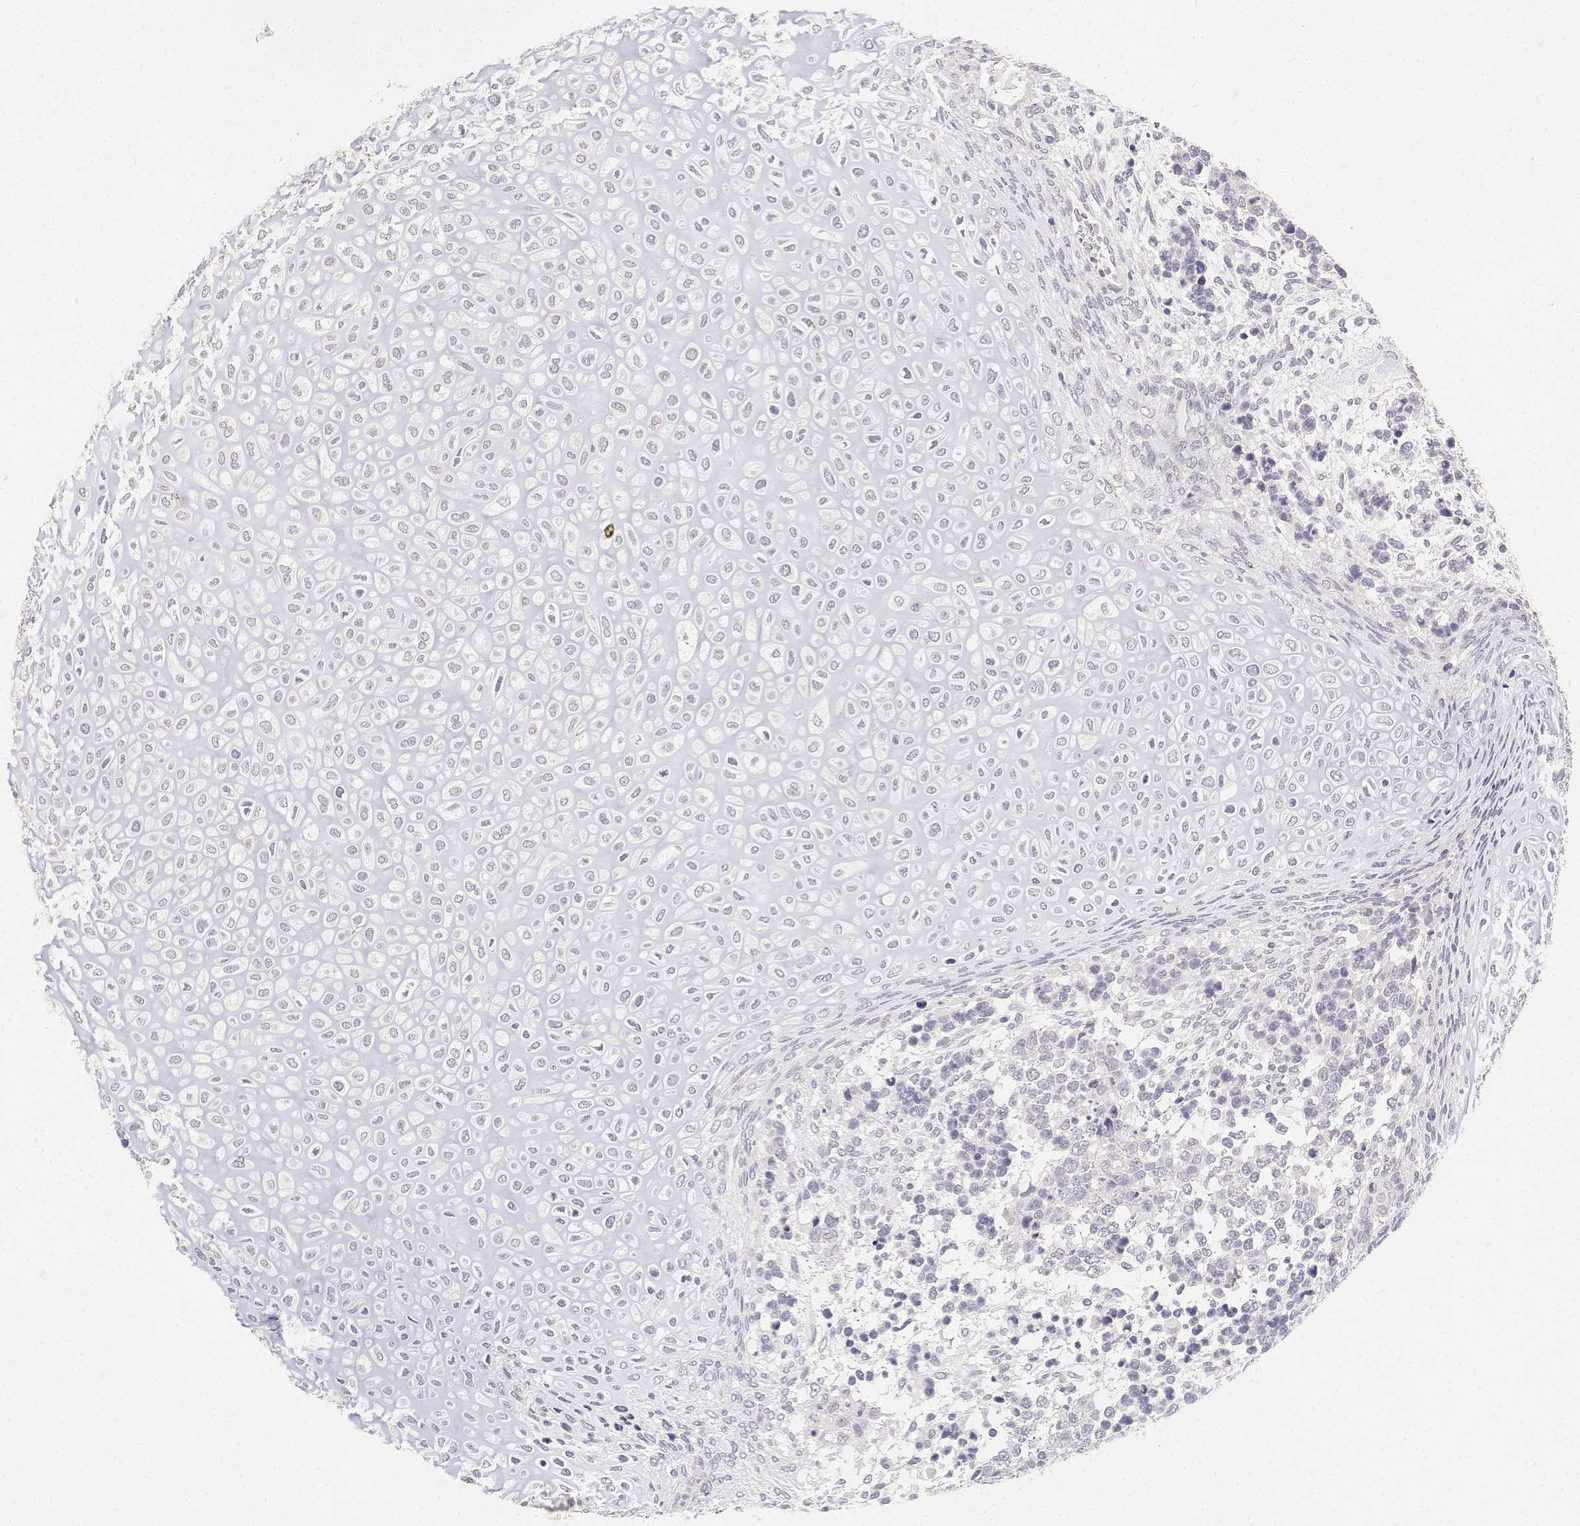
{"staining": {"intensity": "negative", "quantity": "none", "location": "none"}, "tissue": "testis cancer", "cell_type": "Tumor cells", "image_type": "cancer", "snomed": [{"axis": "morphology", "description": "Carcinoma, Embryonal, NOS"}, {"axis": "topography", "description": "Testis"}], "caption": "Immunohistochemistry (IHC) image of human testis cancer (embryonal carcinoma) stained for a protein (brown), which exhibits no staining in tumor cells.", "gene": "PAEP", "patient": {"sex": "male", "age": 23}}